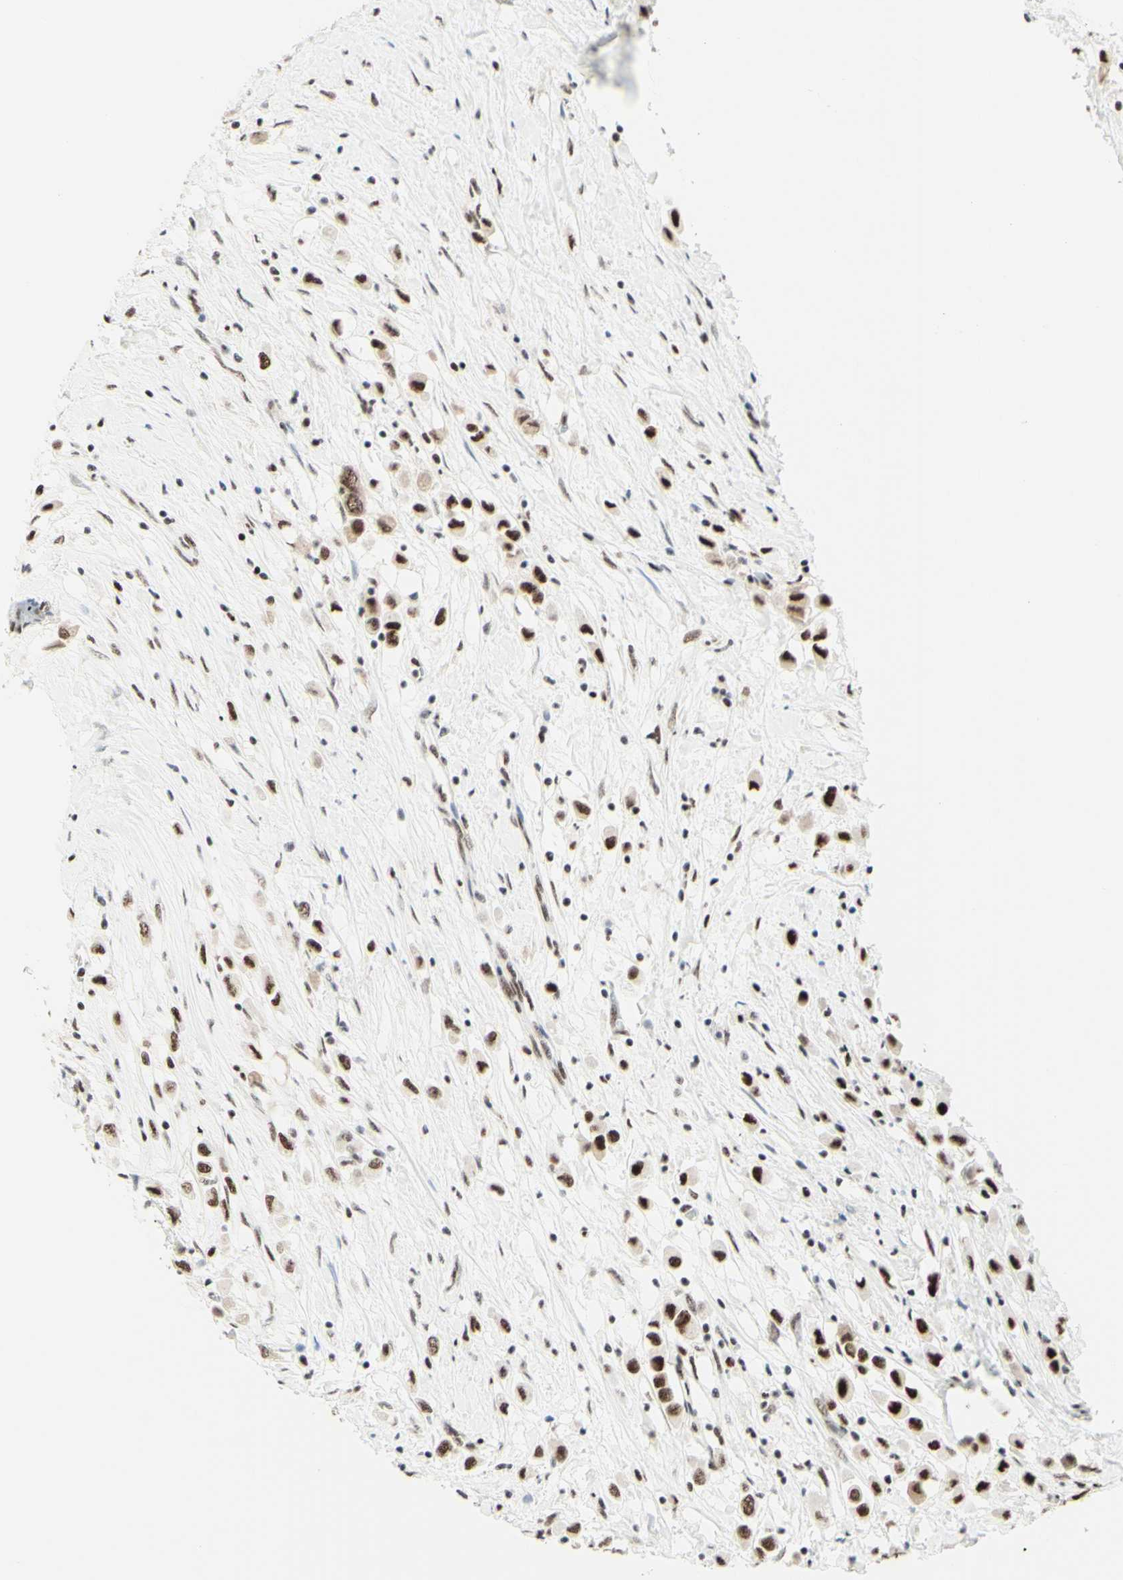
{"staining": {"intensity": "strong", "quantity": "25%-75%", "location": "nuclear"}, "tissue": "breast cancer", "cell_type": "Tumor cells", "image_type": "cancer", "snomed": [{"axis": "morphology", "description": "Duct carcinoma"}, {"axis": "topography", "description": "Breast"}], "caption": "Immunohistochemistry (IHC) of breast invasive ductal carcinoma reveals high levels of strong nuclear staining in approximately 25%-75% of tumor cells.", "gene": "WTAP", "patient": {"sex": "female", "age": 61}}